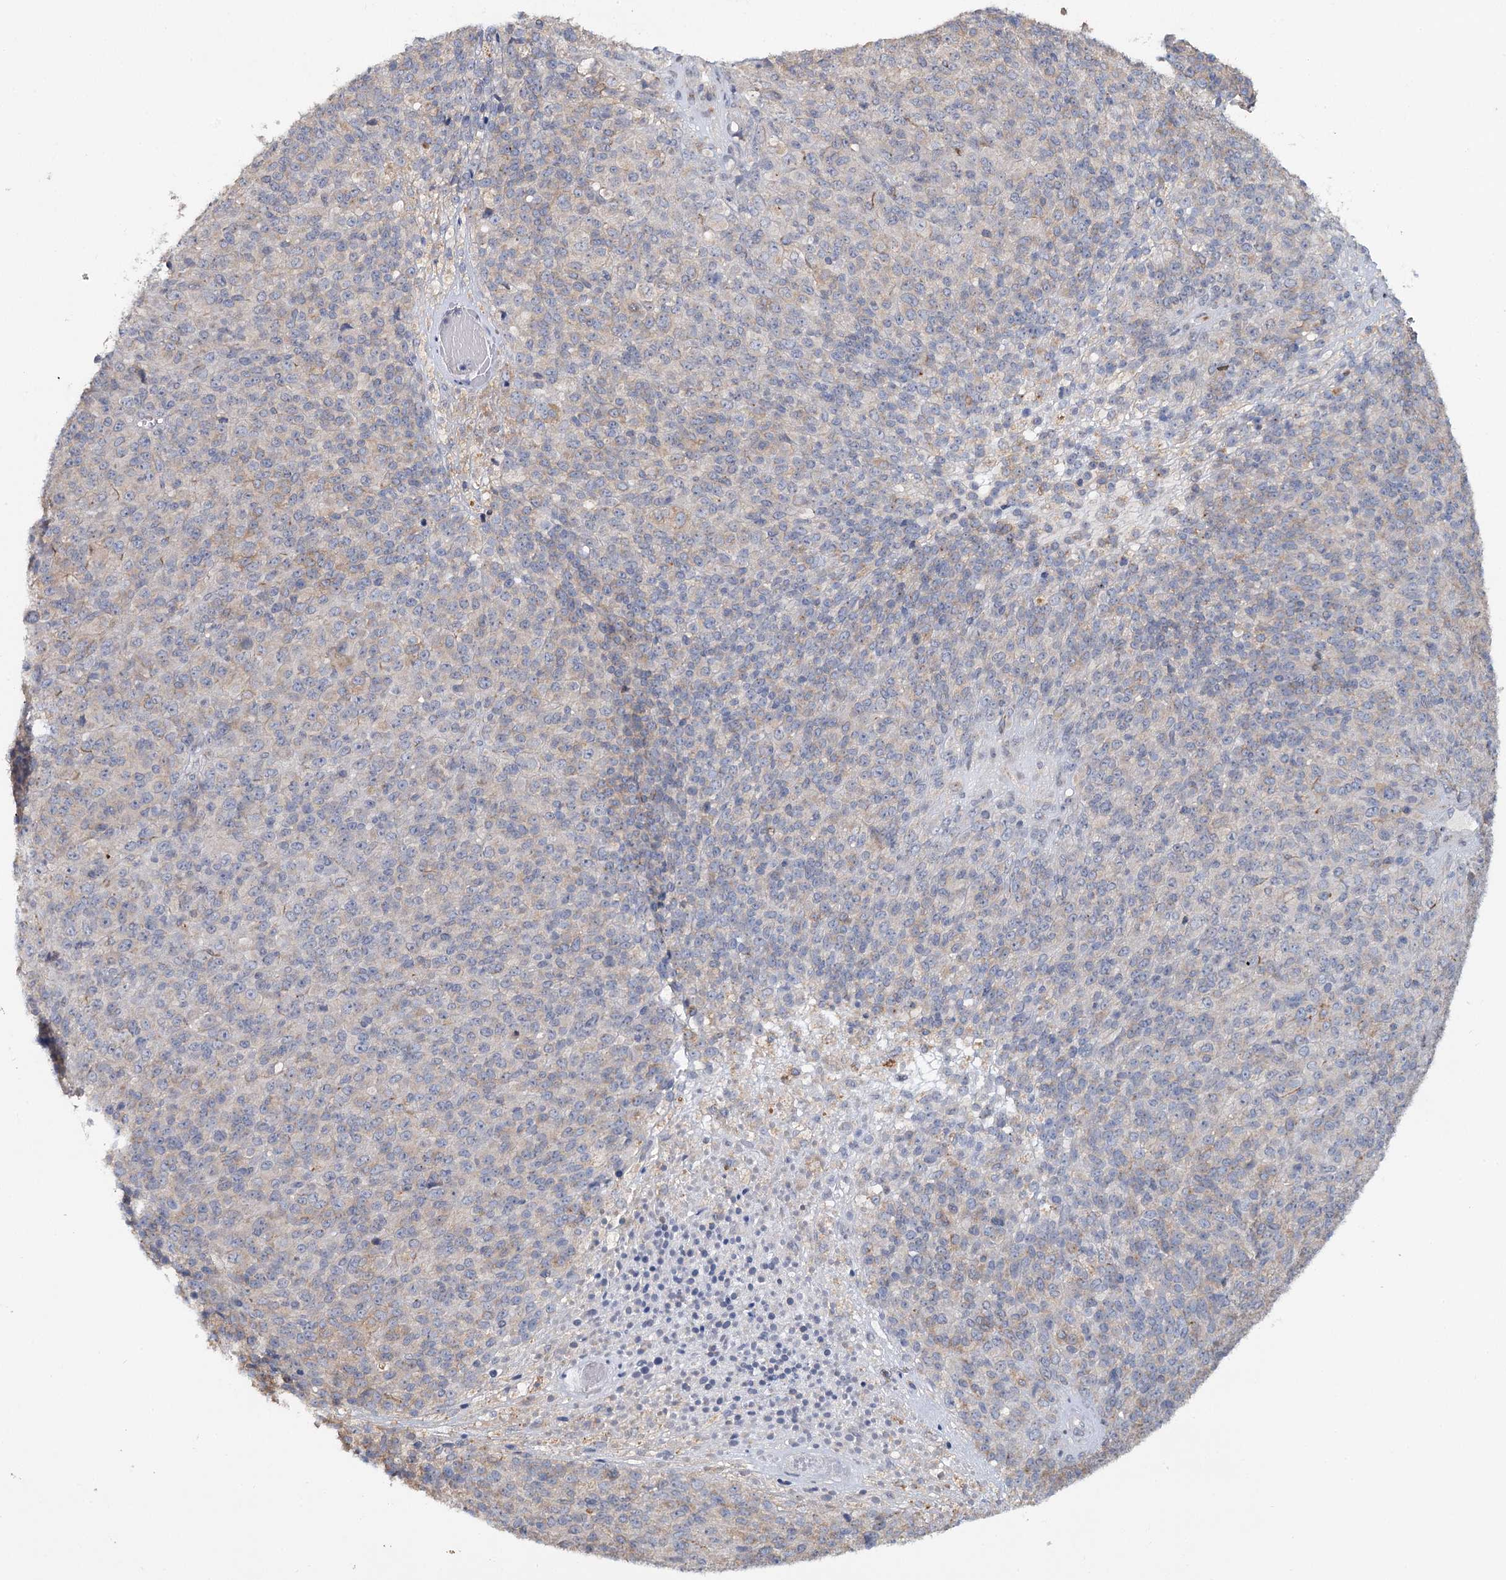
{"staining": {"intensity": "negative", "quantity": "none", "location": "none"}, "tissue": "melanoma", "cell_type": "Tumor cells", "image_type": "cancer", "snomed": [{"axis": "morphology", "description": "Malignant melanoma, Metastatic site"}, {"axis": "topography", "description": "Brain"}], "caption": "This is a micrograph of immunohistochemistry (IHC) staining of malignant melanoma (metastatic site), which shows no positivity in tumor cells.", "gene": "ALDH3B1", "patient": {"sex": "female", "age": 56}}